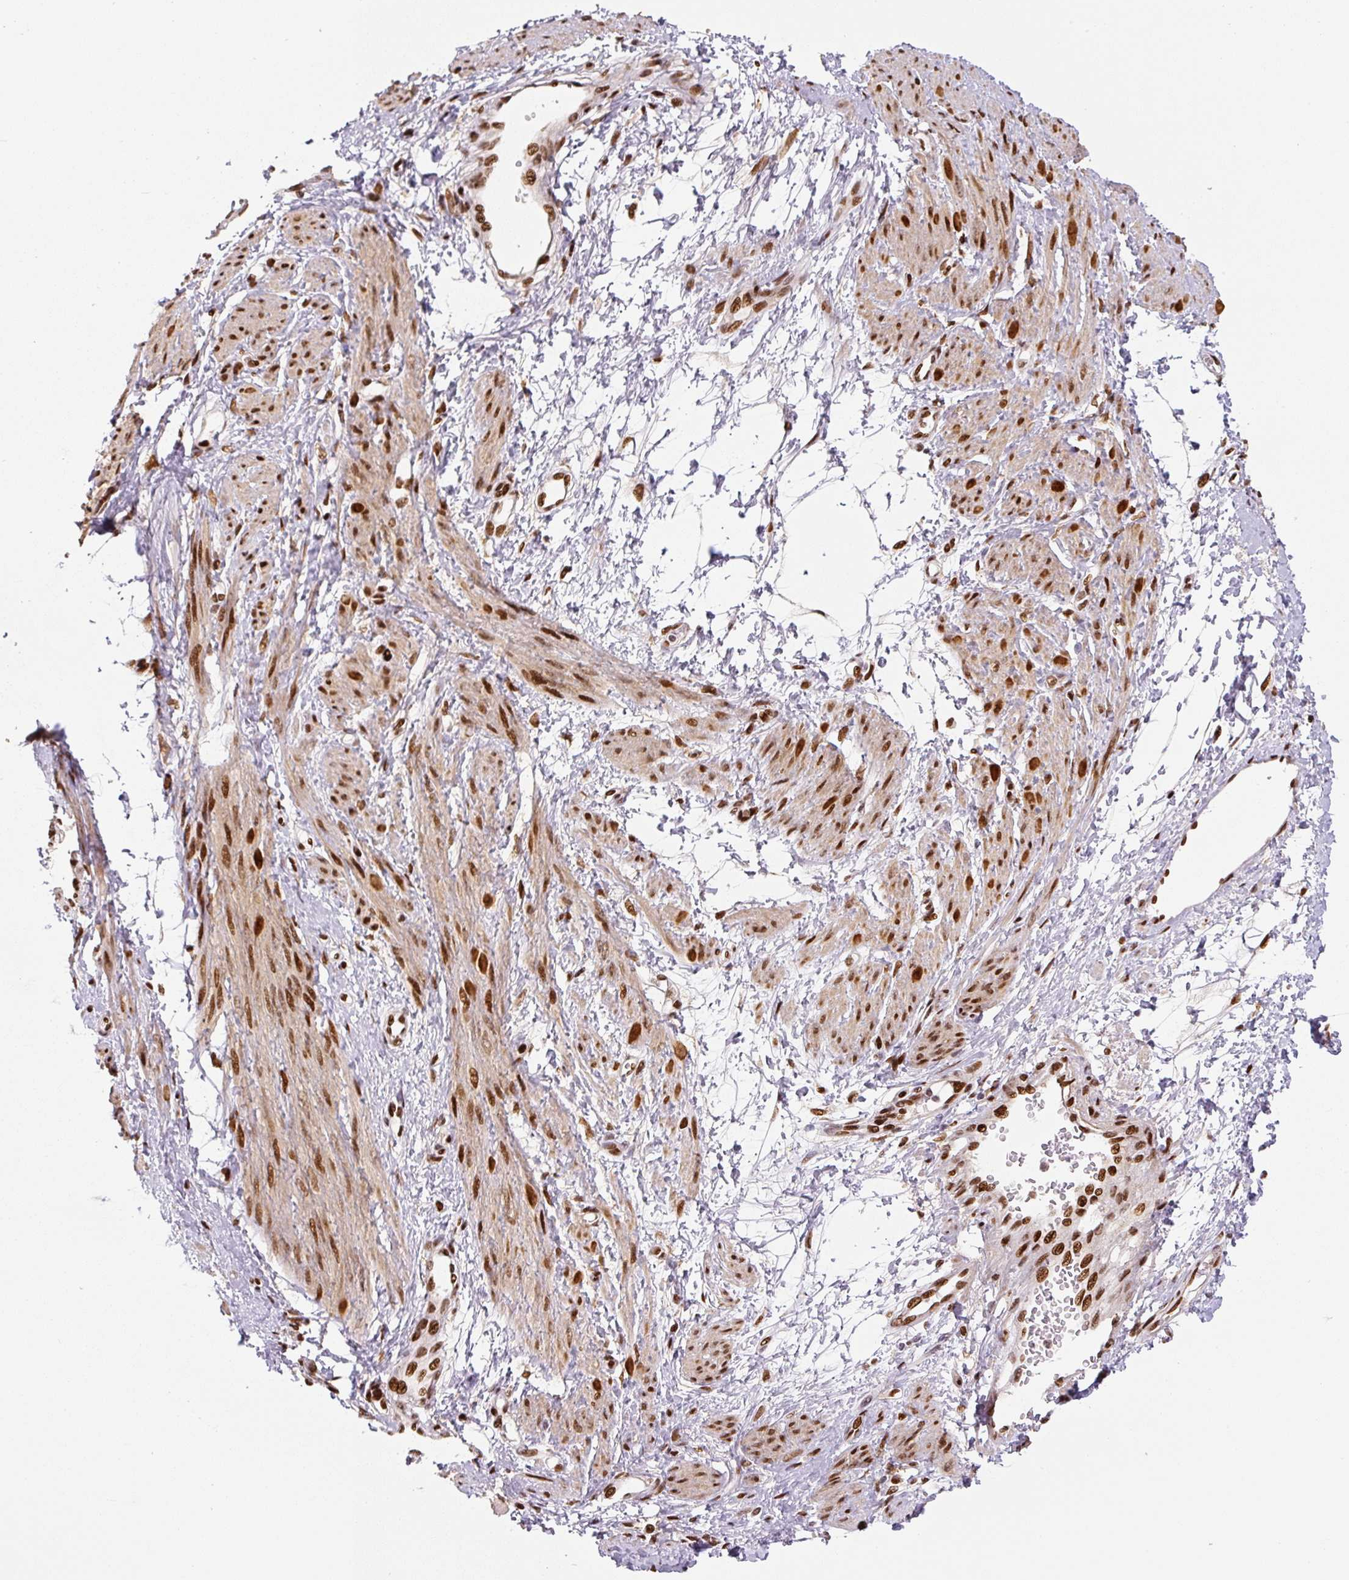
{"staining": {"intensity": "strong", "quantity": "25%-75%", "location": "nuclear"}, "tissue": "smooth muscle", "cell_type": "Smooth muscle cells", "image_type": "normal", "snomed": [{"axis": "morphology", "description": "Normal tissue, NOS"}, {"axis": "topography", "description": "Smooth muscle"}, {"axis": "topography", "description": "Uterus"}], "caption": "IHC staining of benign smooth muscle, which demonstrates high levels of strong nuclear expression in about 25%-75% of smooth muscle cells indicating strong nuclear protein positivity. The staining was performed using DAB (brown) for protein detection and nuclei were counterstained in hematoxylin (blue).", "gene": "PYDC2", "patient": {"sex": "female", "age": 39}}